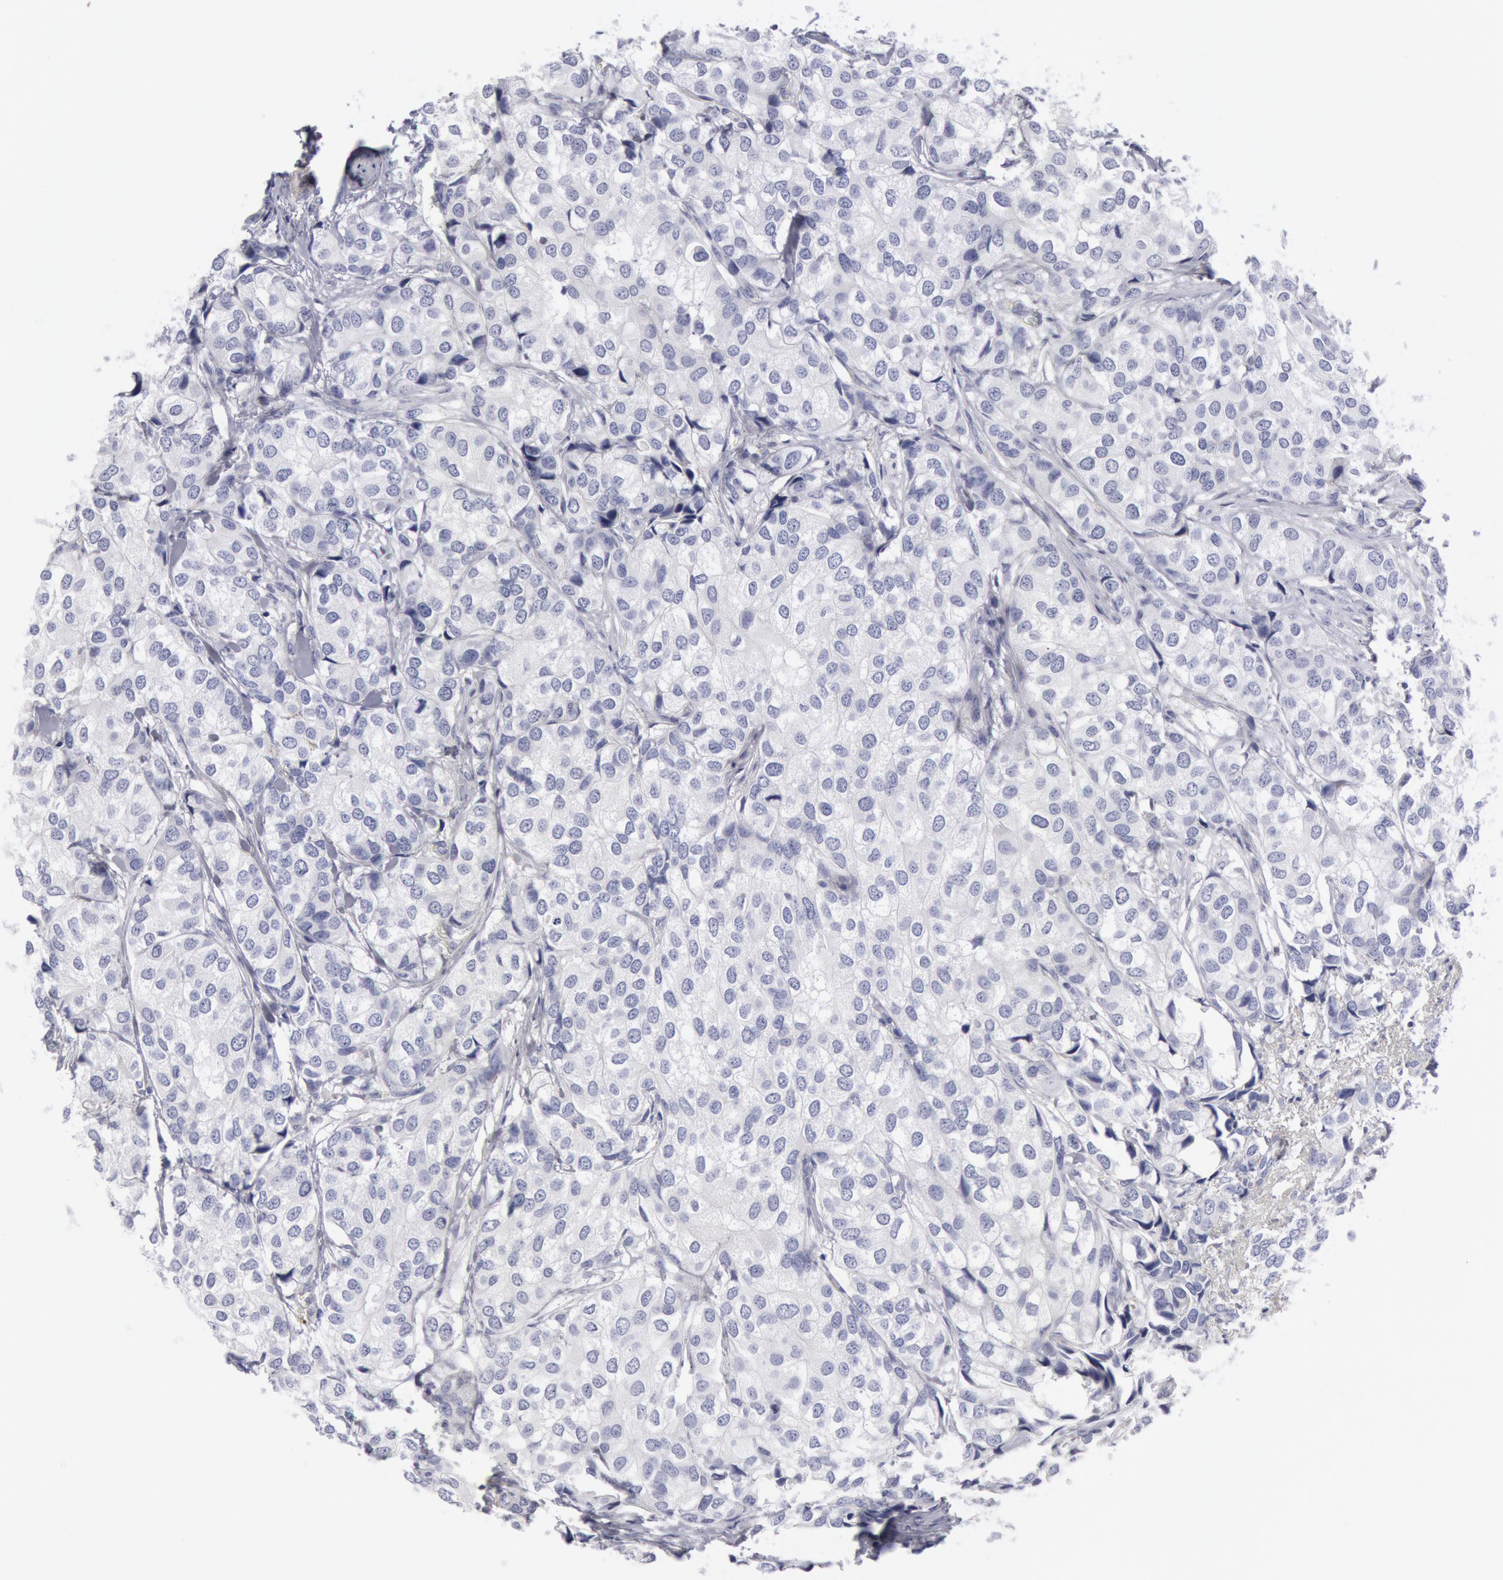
{"staining": {"intensity": "negative", "quantity": "none", "location": "none"}, "tissue": "breast cancer", "cell_type": "Tumor cells", "image_type": "cancer", "snomed": [{"axis": "morphology", "description": "Duct carcinoma"}, {"axis": "topography", "description": "Breast"}], "caption": "Photomicrograph shows no significant protein staining in tumor cells of breast cancer.", "gene": "FHL1", "patient": {"sex": "female", "age": 68}}